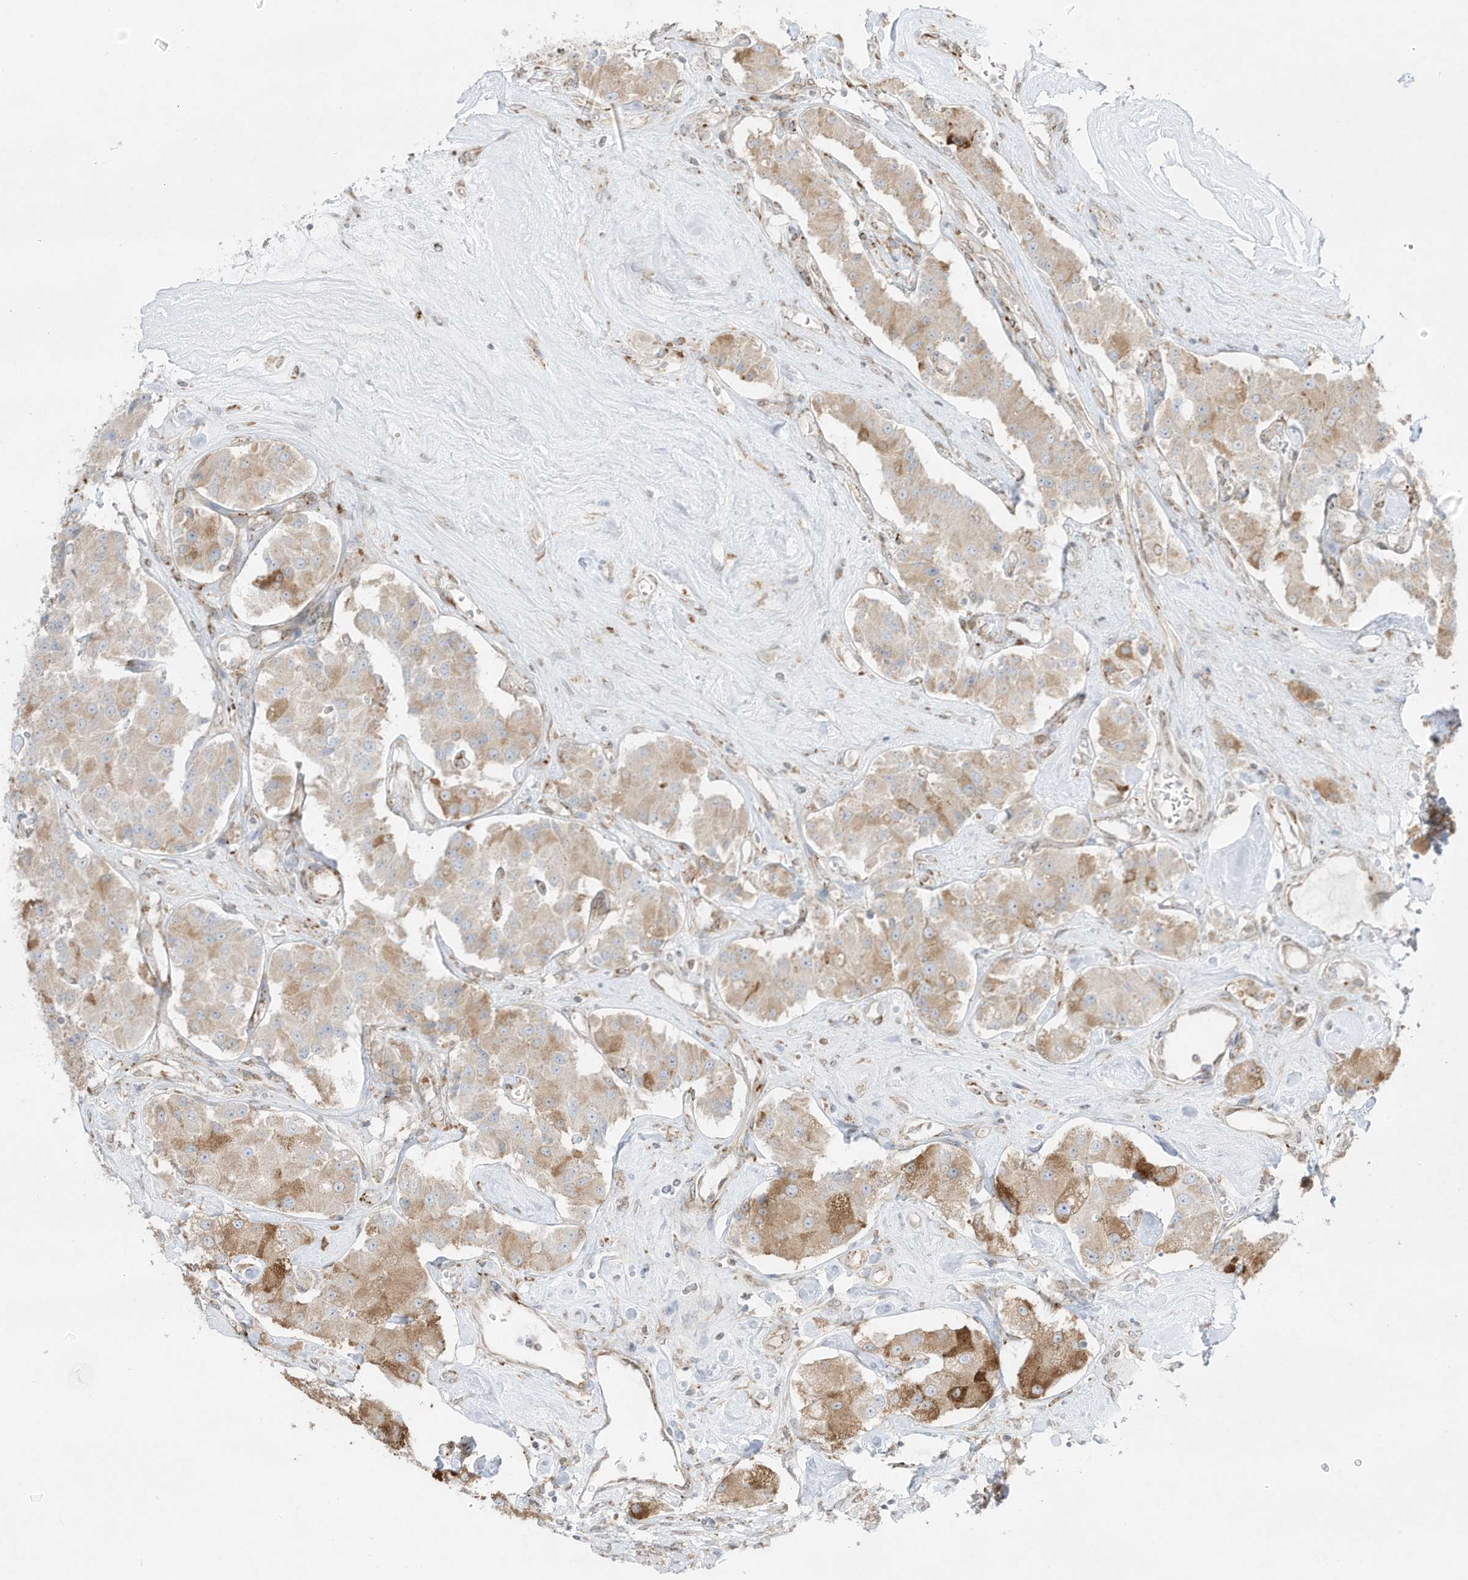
{"staining": {"intensity": "strong", "quantity": "<25%", "location": "cytoplasmic/membranous"}, "tissue": "carcinoid", "cell_type": "Tumor cells", "image_type": "cancer", "snomed": [{"axis": "morphology", "description": "Carcinoid, malignant, NOS"}, {"axis": "topography", "description": "Pancreas"}], "caption": "Human malignant carcinoid stained with a brown dye reveals strong cytoplasmic/membranous positive positivity in about <25% of tumor cells.", "gene": "PTK6", "patient": {"sex": "male", "age": 41}}